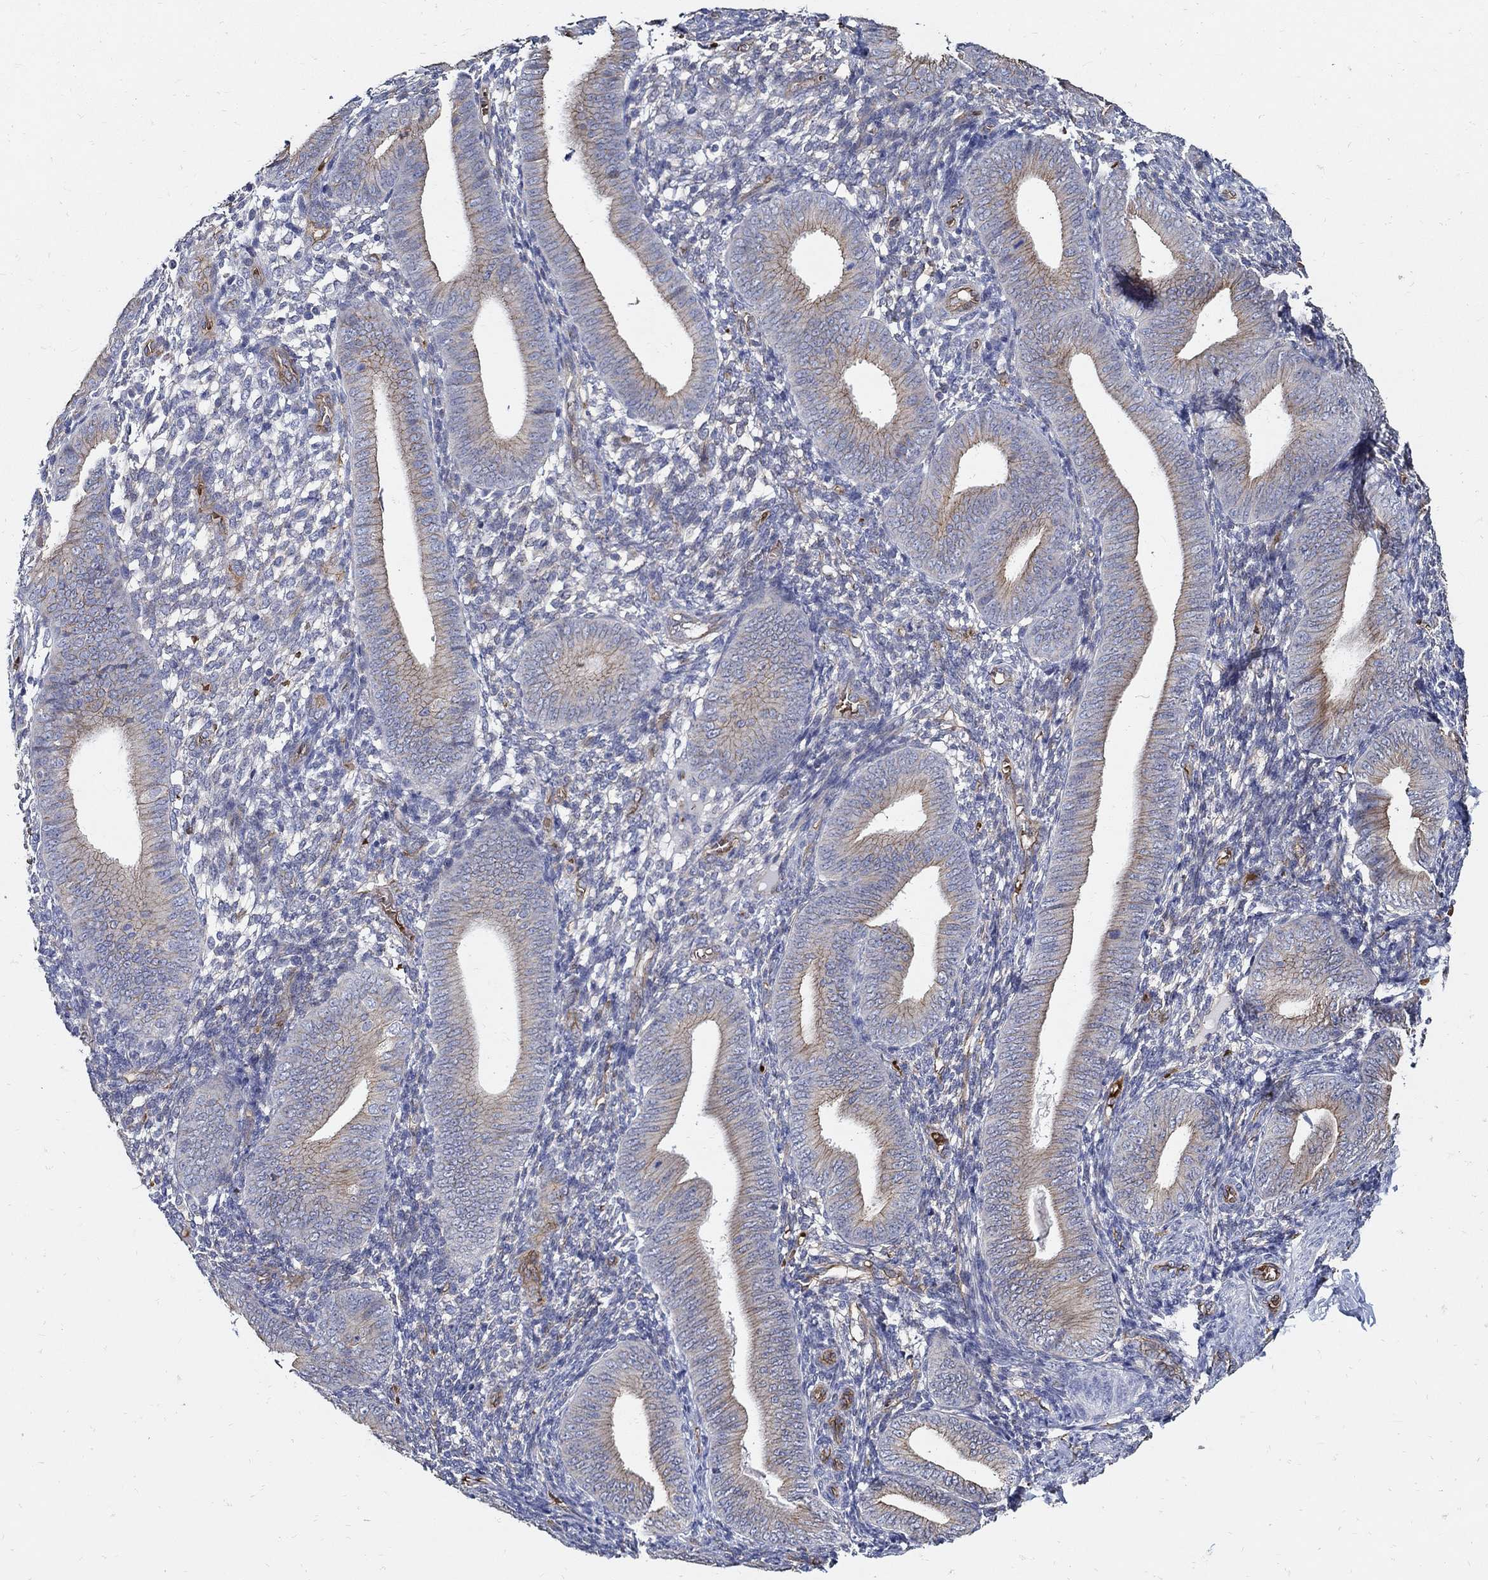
{"staining": {"intensity": "negative", "quantity": "none", "location": "none"}, "tissue": "endometrium", "cell_type": "Cells in endometrial stroma", "image_type": "normal", "snomed": [{"axis": "morphology", "description": "Normal tissue, NOS"}, {"axis": "topography", "description": "Endometrium"}], "caption": "Protein analysis of benign endometrium exhibits no significant positivity in cells in endometrial stroma. (DAB (3,3'-diaminobenzidine) IHC with hematoxylin counter stain).", "gene": "APBB3", "patient": {"sex": "female", "age": 39}}